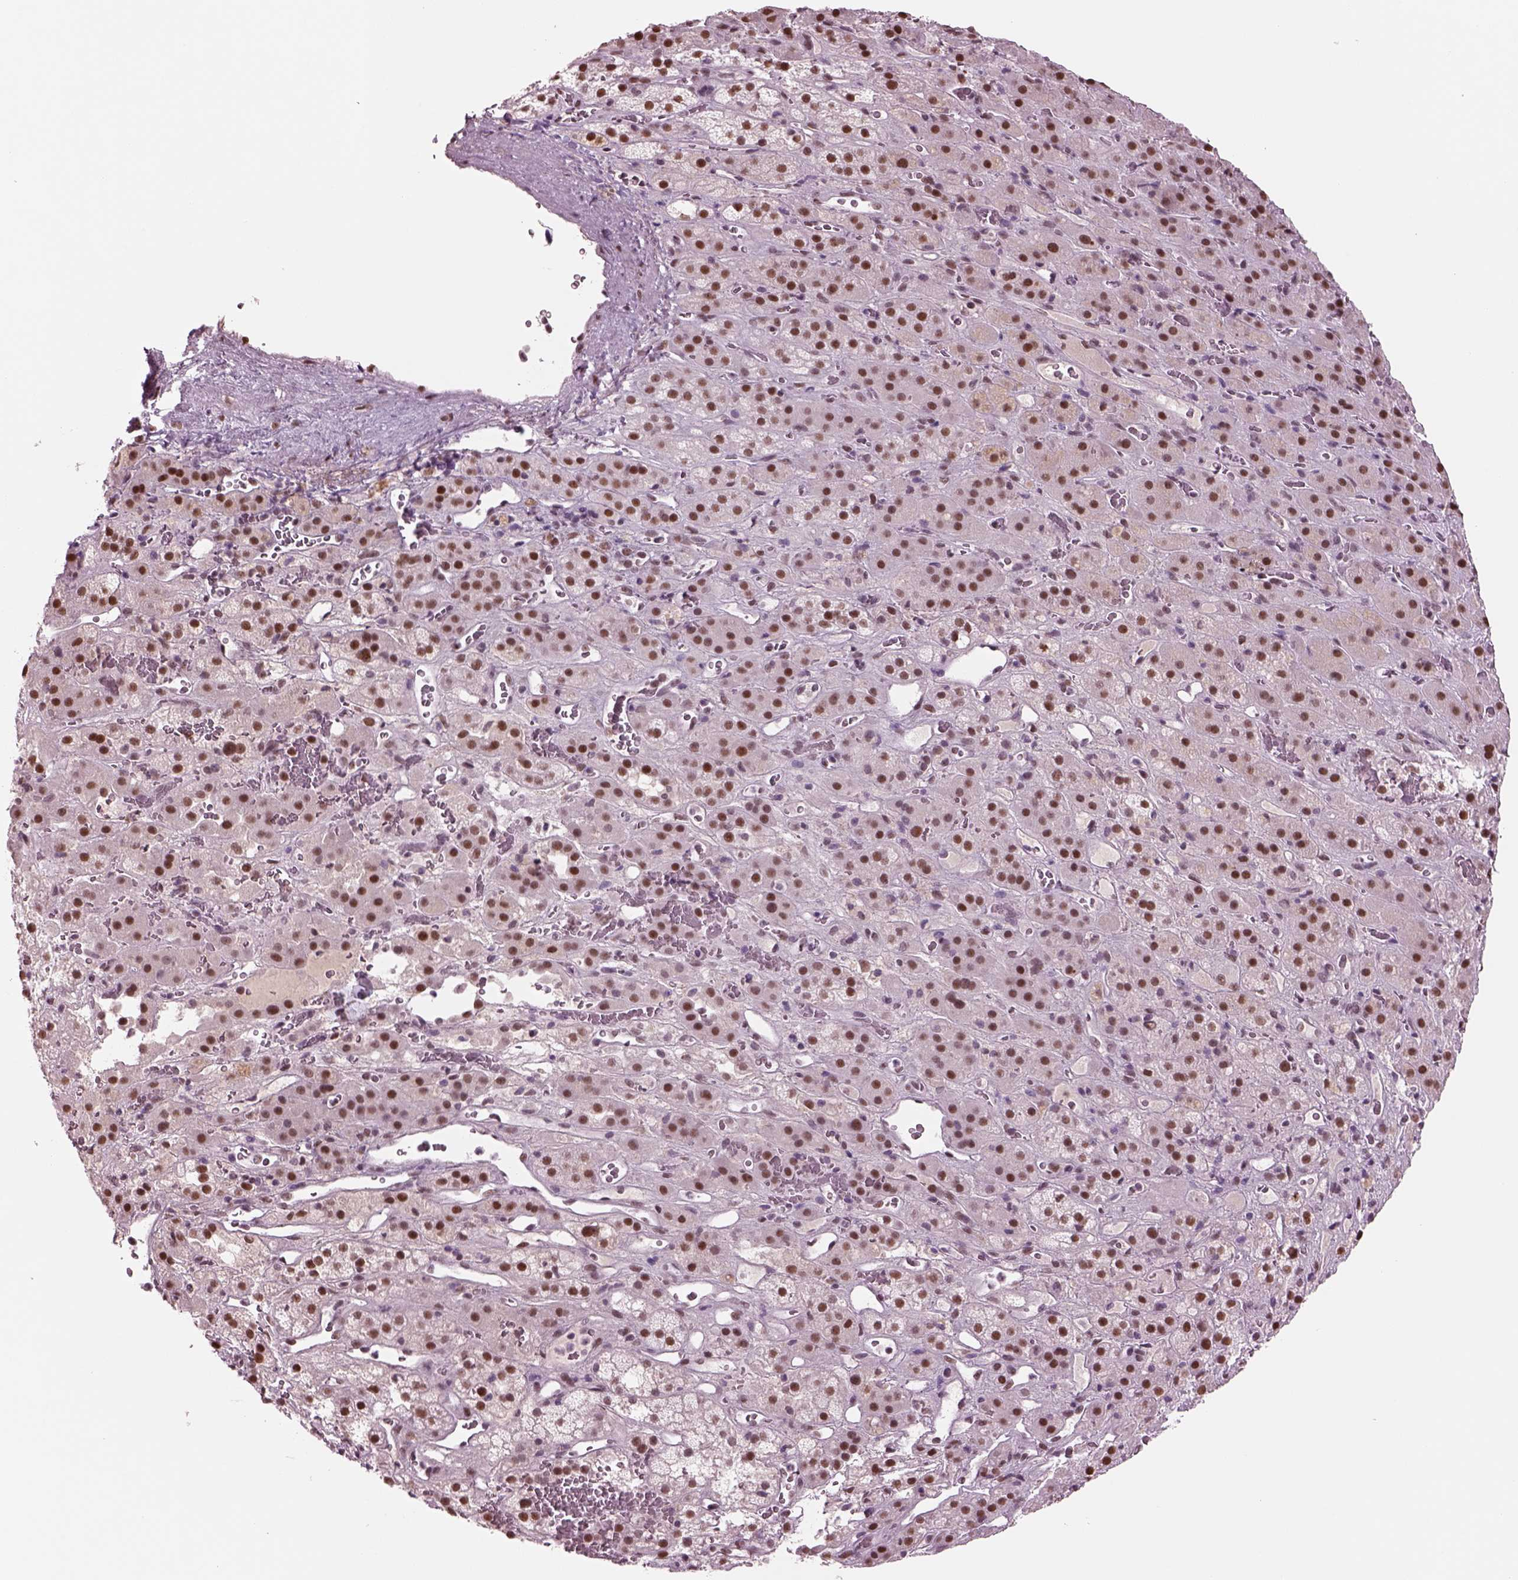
{"staining": {"intensity": "strong", "quantity": ">75%", "location": "nuclear"}, "tissue": "adrenal gland", "cell_type": "Glandular cells", "image_type": "normal", "snomed": [{"axis": "morphology", "description": "Normal tissue, NOS"}, {"axis": "topography", "description": "Adrenal gland"}], "caption": "This micrograph reveals immunohistochemistry (IHC) staining of normal adrenal gland, with high strong nuclear expression in about >75% of glandular cells.", "gene": "SEPHS1", "patient": {"sex": "male", "age": 57}}